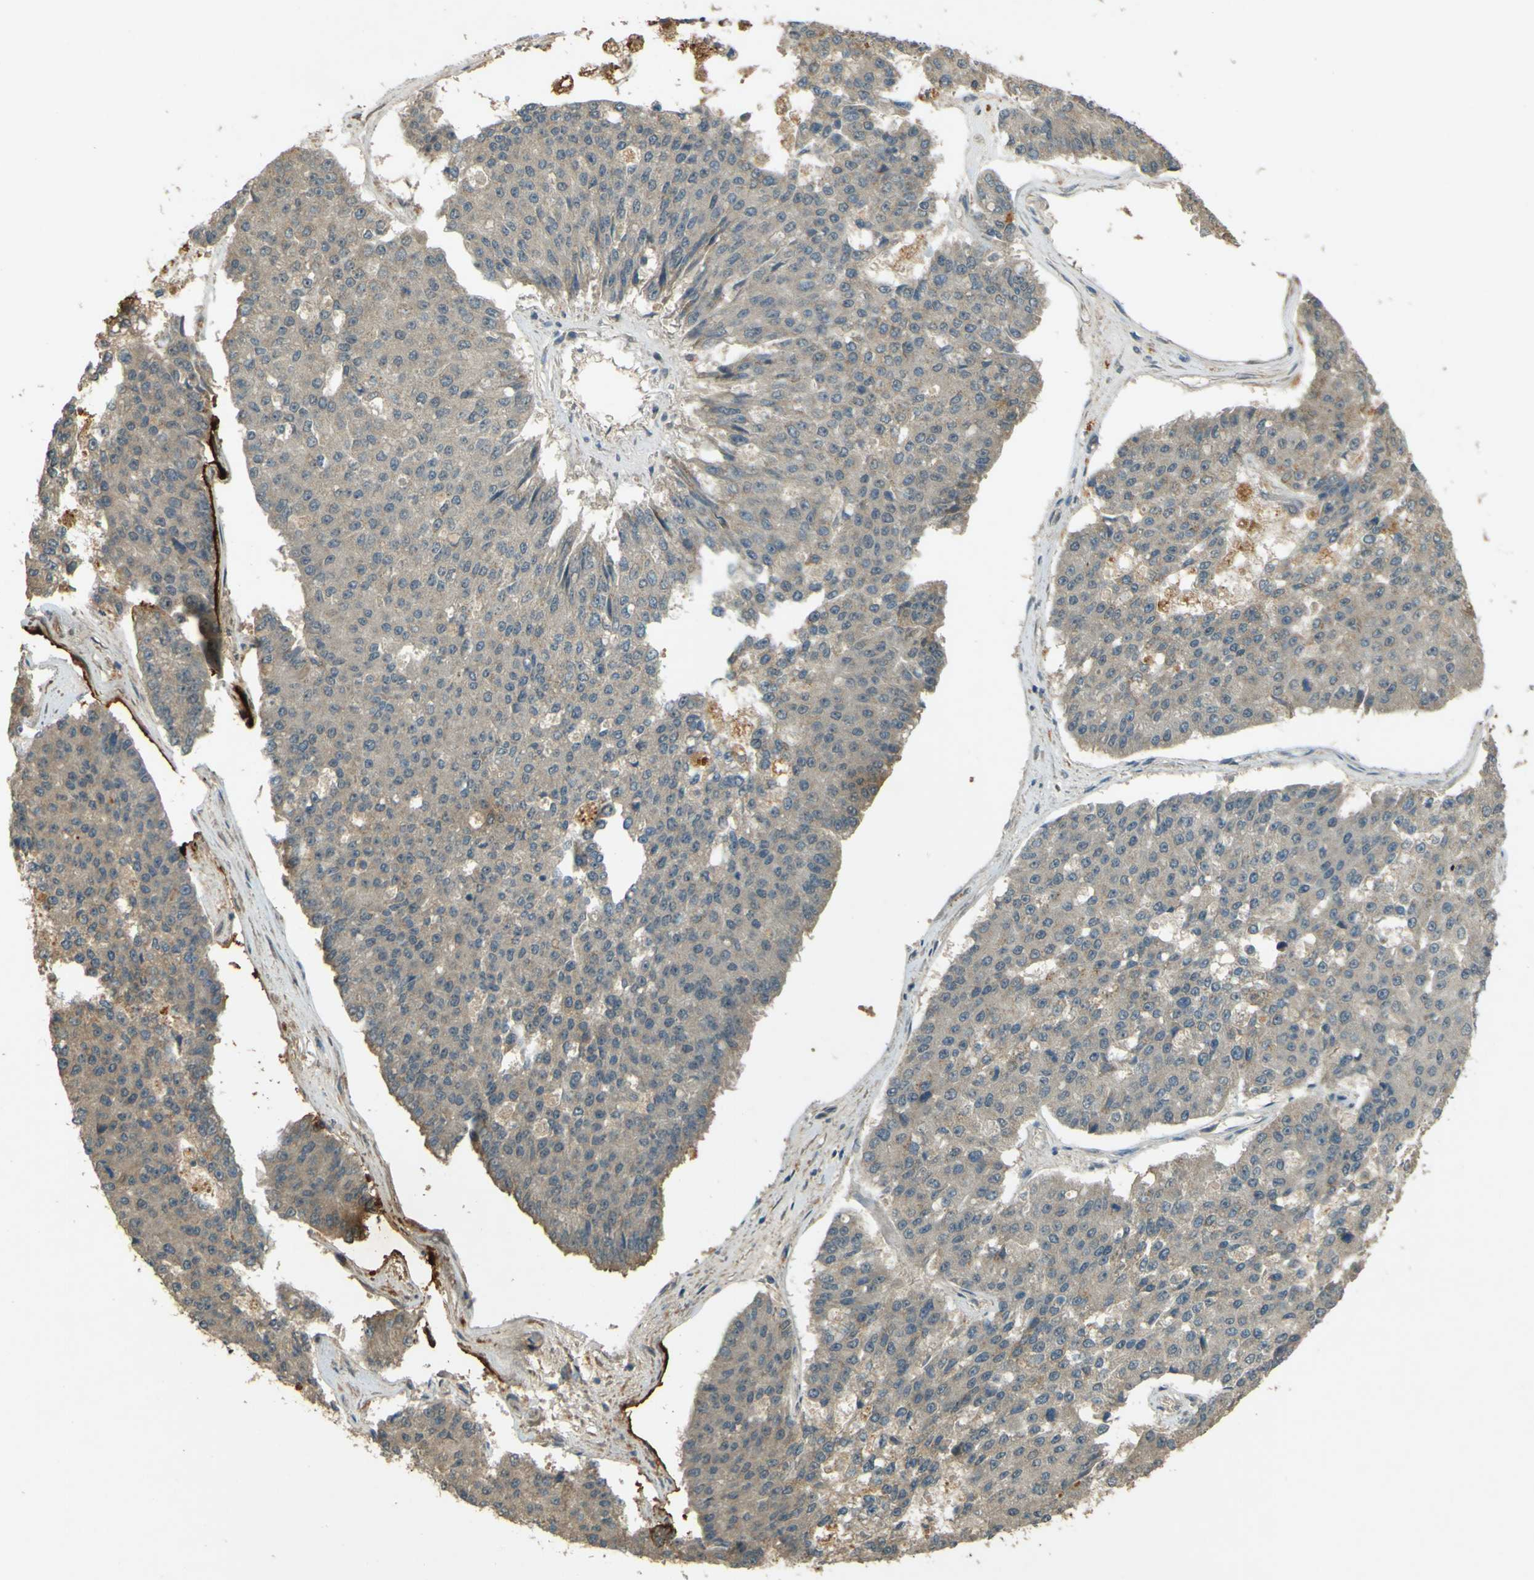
{"staining": {"intensity": "weak", "quantity": ">75%", "location": "cytoplasmic/membranous"}, "tissue": "pancreatic cancer", "cell_type": "Tumor cells", "image_type": "cancer", "snomed": [{"axis": "morphology", "description": "Adenocarcinoma, NOS"}, {"axis": "topography", "description": "Pancreas"}], "caption": "Protein staining exhibits weak cytoplasmic/membranous positivity in approximately >75% of tumor cells in pancreatic cancer.", "gene": "MPDZ", "patient": {"sex": "male", "age": 50}}